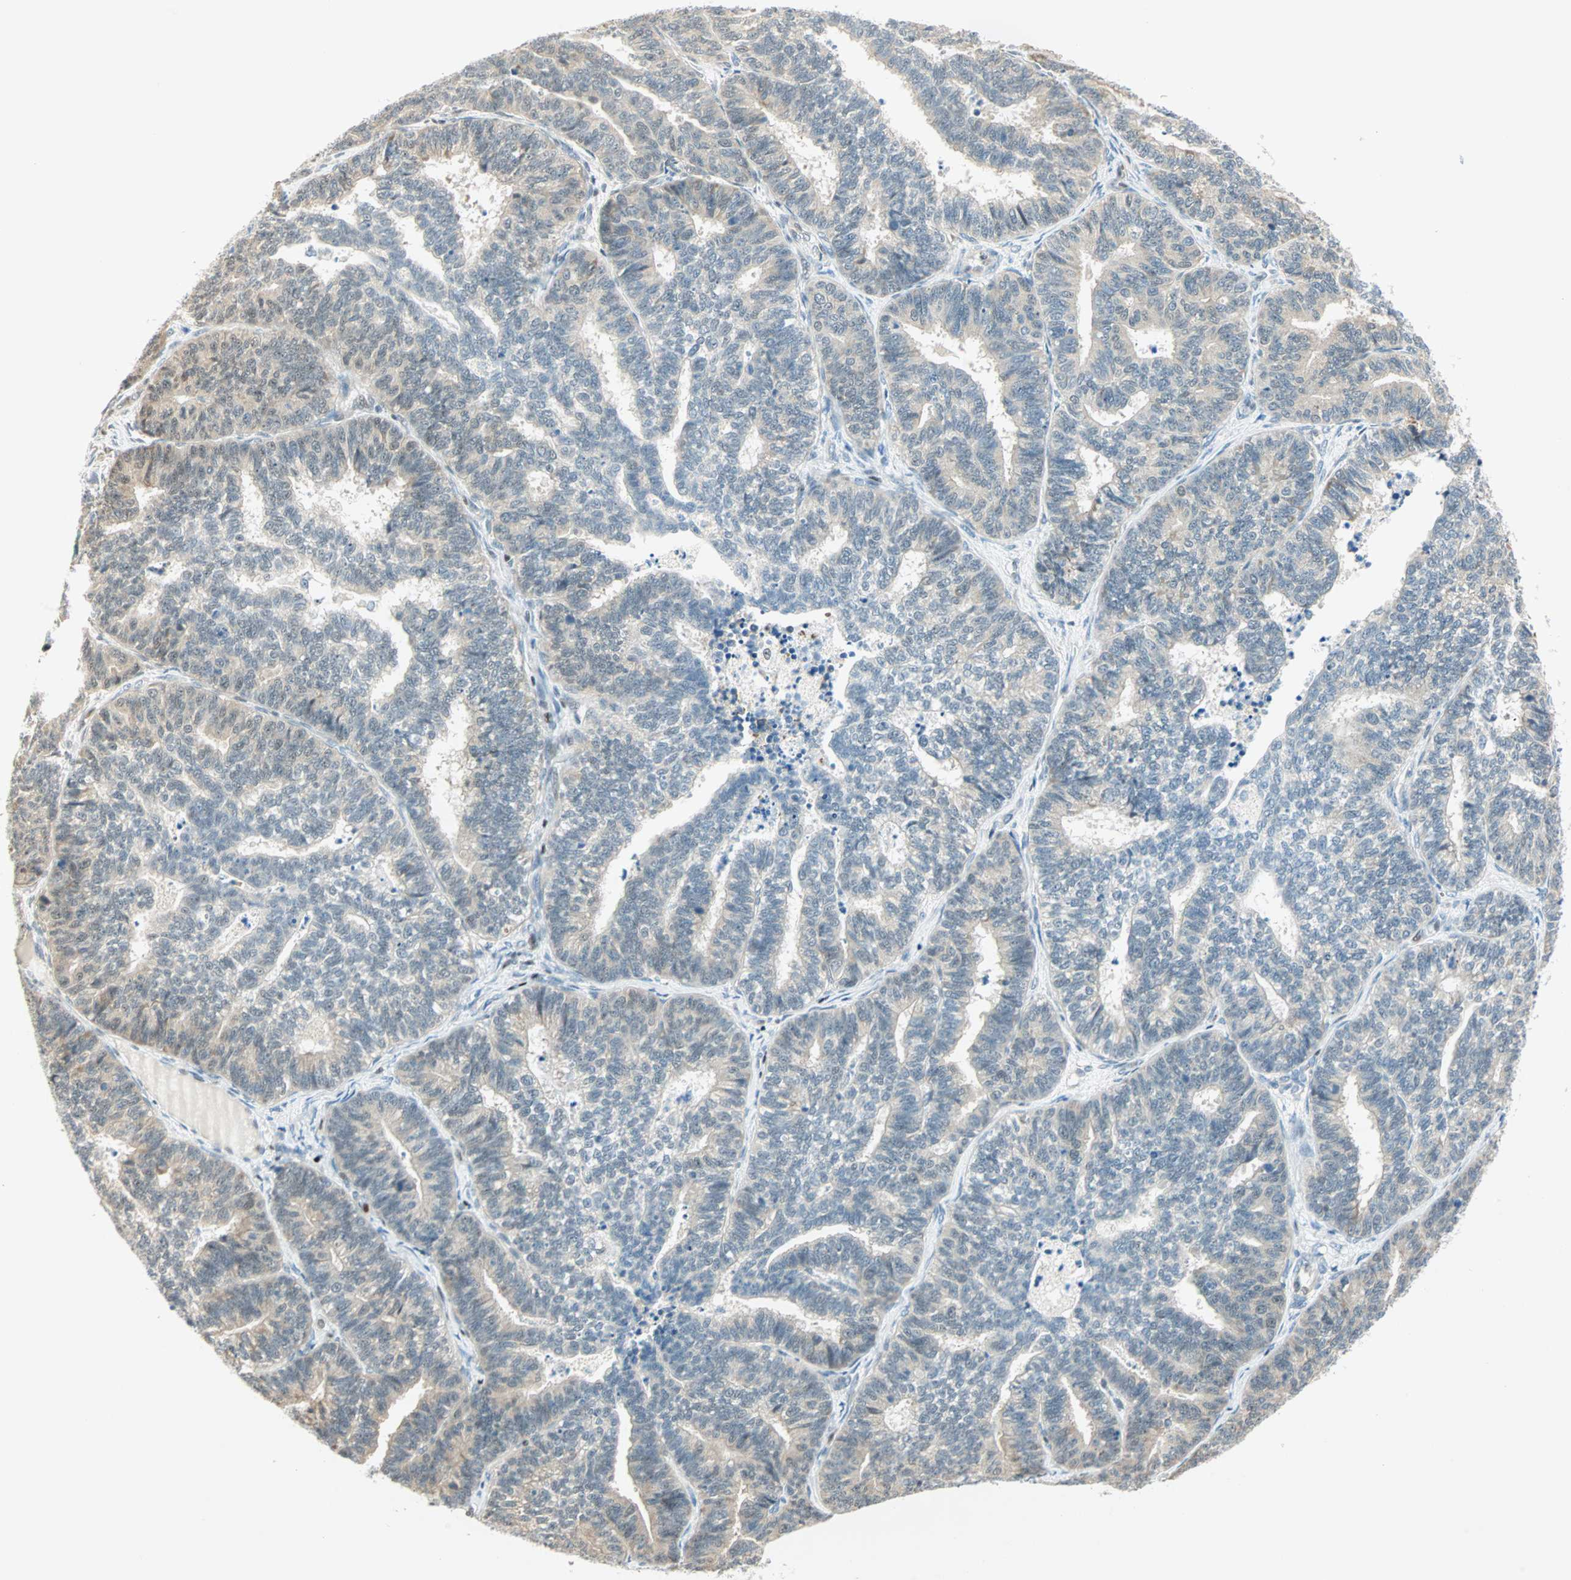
{"staining": {"intensity": "weak", "quantity": "25%-75%", "location": "cytoplasmic/membranous"}, "tissue": "endometrial cancer", "cell_type": "Tumor cells", "image_type": "cancer", "snomed": [{"axis": "morphology", "description": "Adenocarcinoma, NOS"}, {"axis": "topography", "description": "Endometrium"}], "caption": "The image displays immunohistochemical staining of endometrial adenocarcinoma. There is weak cytoplasmic/membranous positivity is present in approximately 25%-75% of tumor cells. Nuclei are stained in blue.", "gene": "MSX2", "patient": {"sex": "female", "age": 70}}